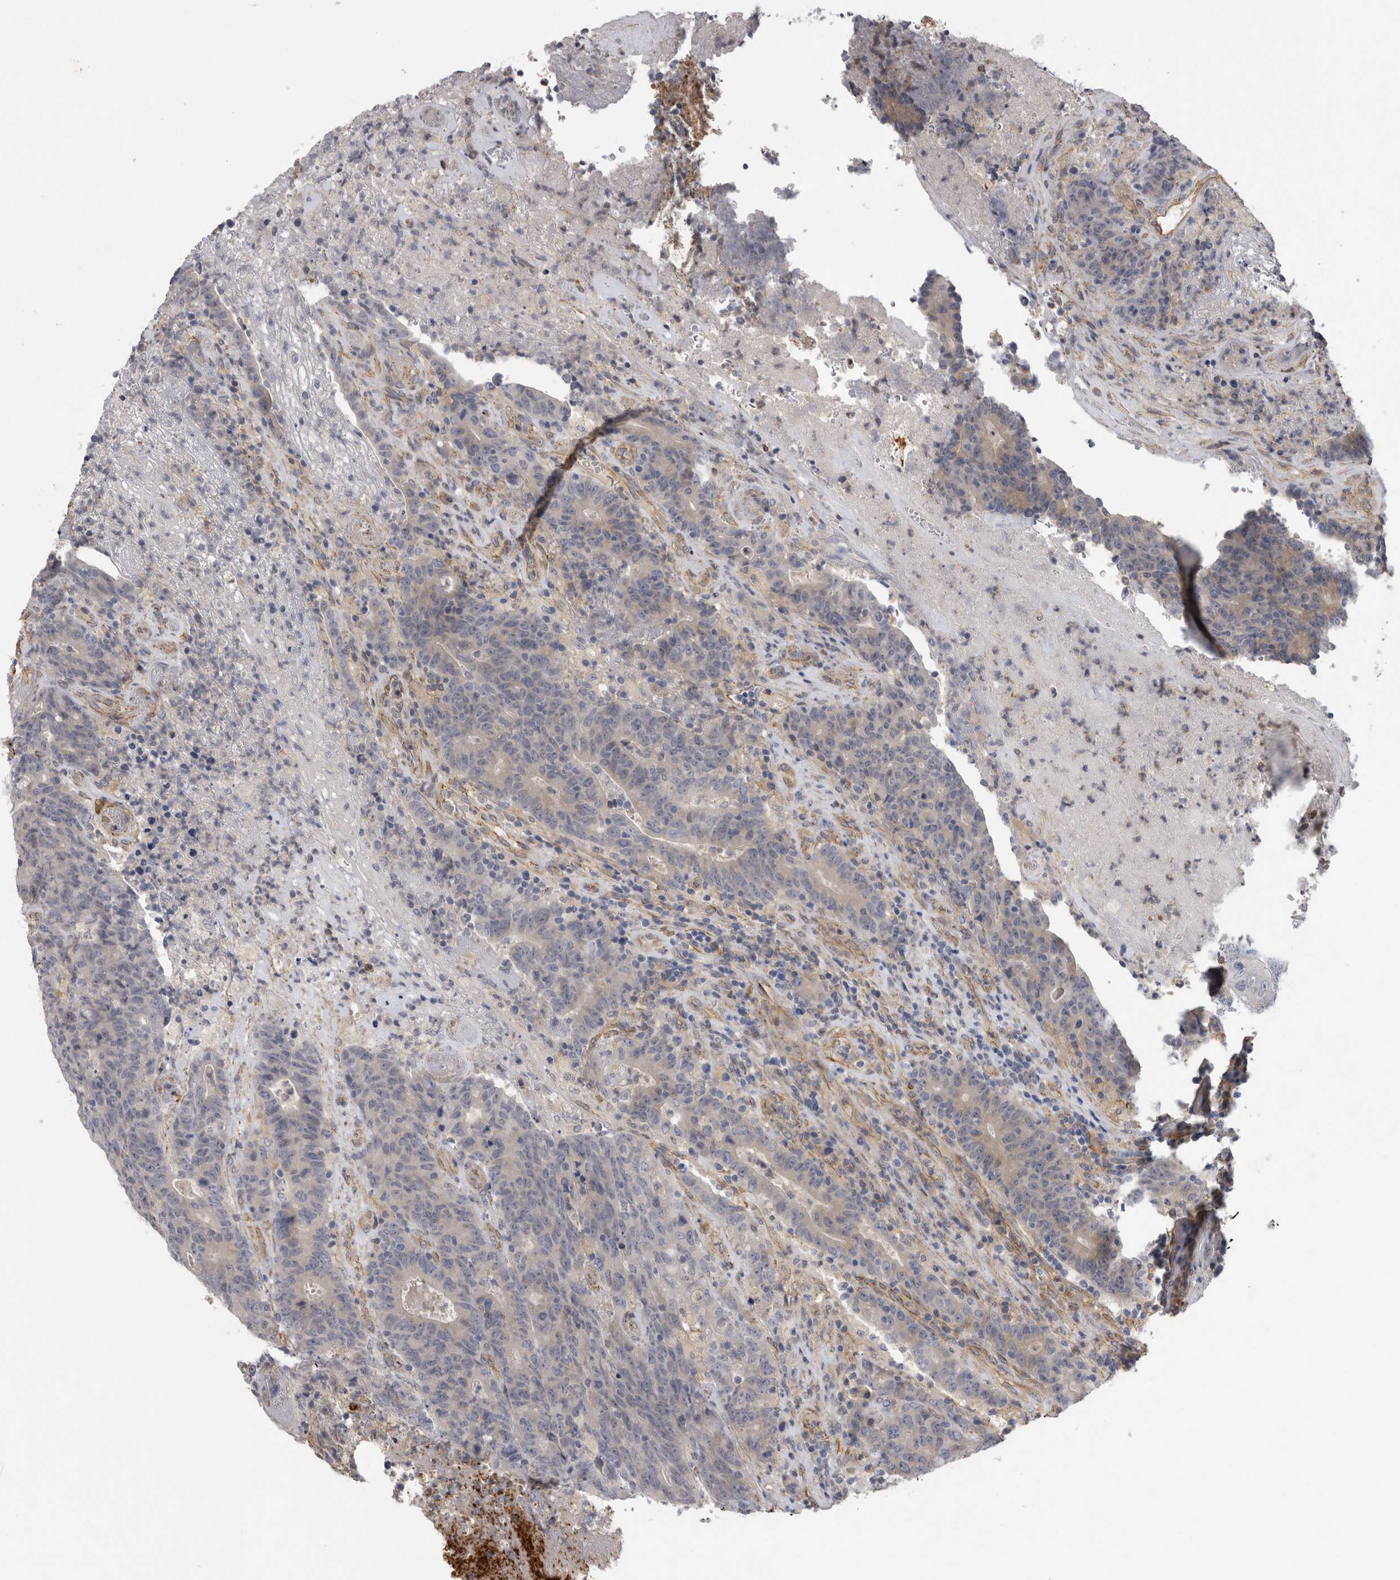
{"staining": {"intensity": "negative", "quantity": "none", "location": "none"}, "tissue": "colorectal cancer", "cell_type": "Tumor cells", "image_type": "cancer", "snomed": [{"axis": "morphology", "description": "Normal tissue, NOS"}, {"axis": "morphology", "description": "Adenocarcinoma, NOS"}, {"axis": "topography", "description": "Colon"}], "caption": "Immunohistochemistry of adenocarcinoma (colorectal) demonstrates no staining in tumor cells.", "gene": "ANKFY1", "patient": {"sex": "female", "age": 75}}